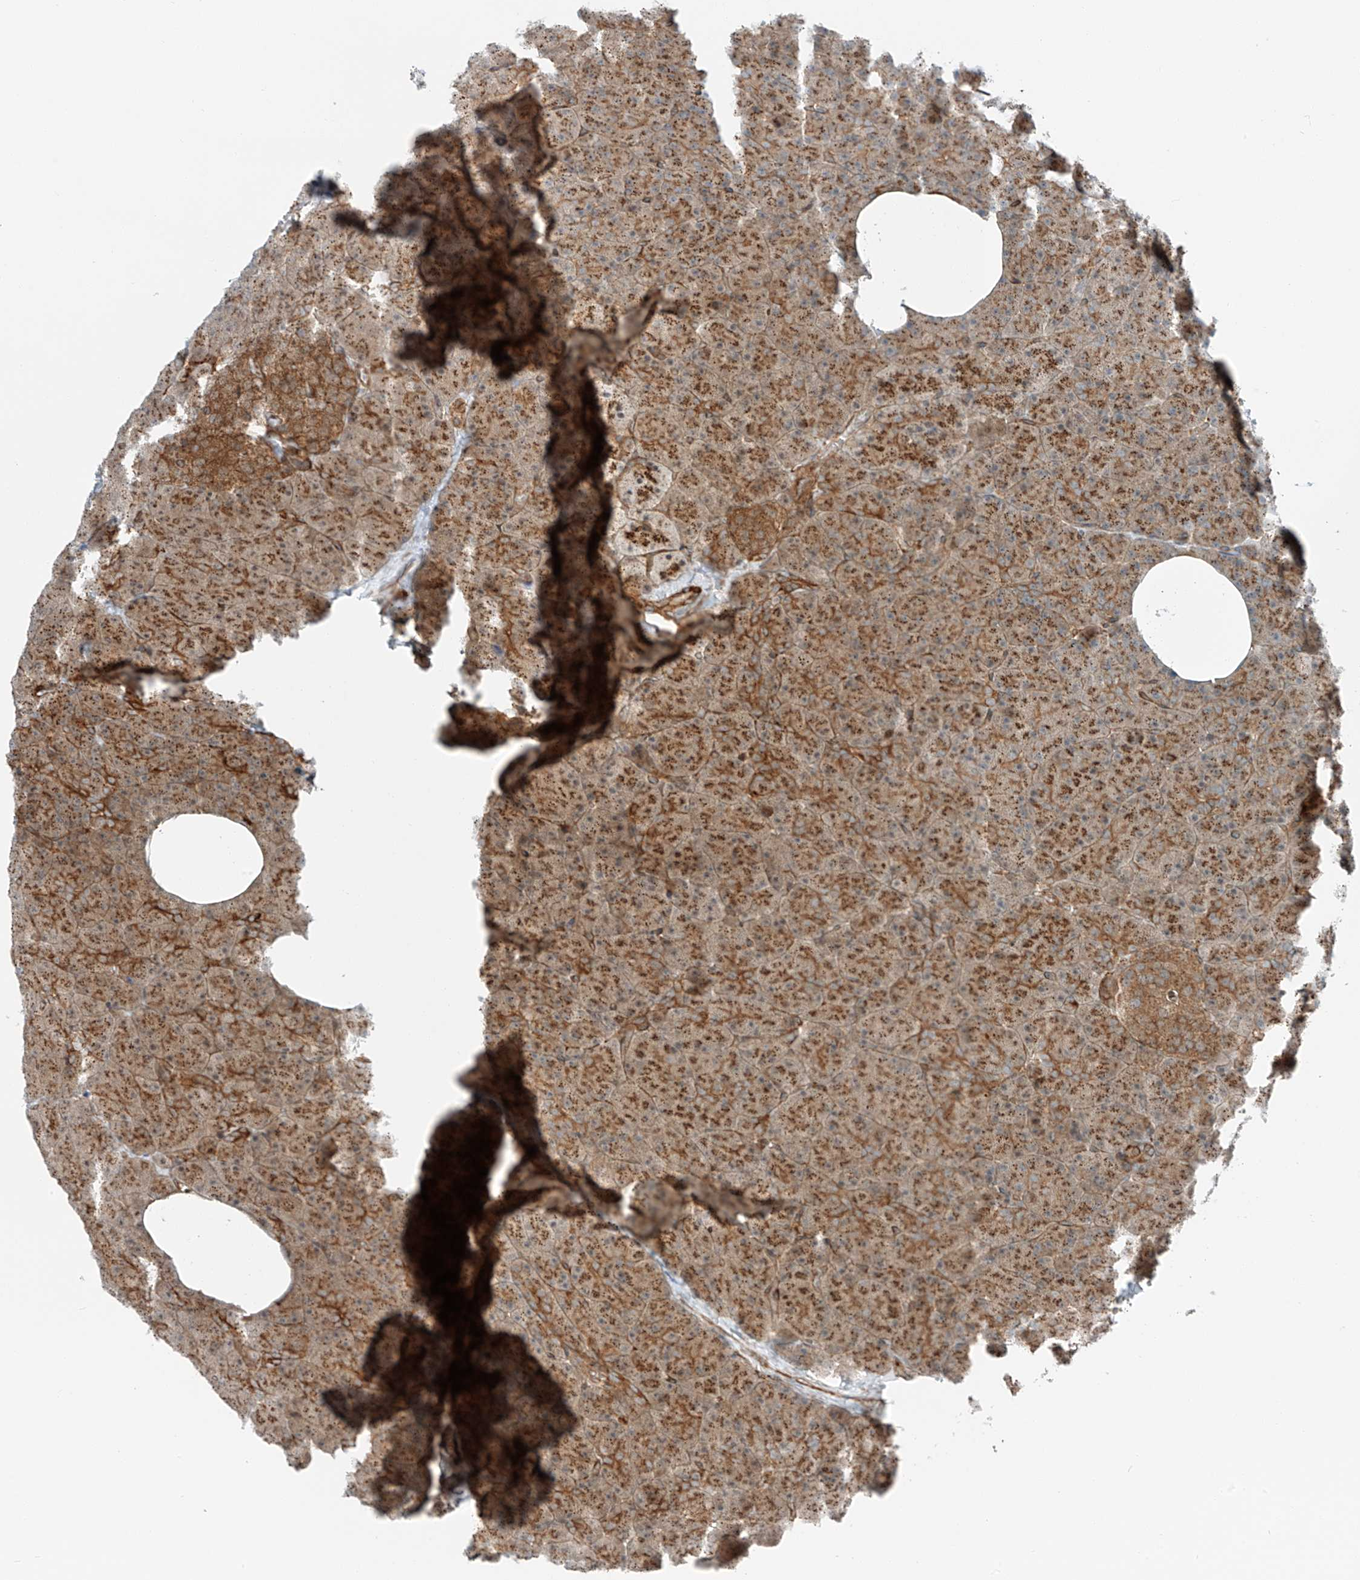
{"staining": {"intensity": "moderate", "quantity": ">75%", "location": "cytoplasmic/membranous"}, "tissue": "pancreas", "cell_type": "Exocrine glandular cells", "image_type": "normal", "snomed": [{"axis": "morphology", "description": "Normal tissue, NOS"}, {"axis": "morphology", "description": "Carcinoid, malignant, NOS"}, {"axis": "topography", "description": "Pancreas"}], "caption": "A high-resolution image shows immunohistochemistry staining of unremarkable pancreas, which exhibits moderate cytoplasmic/membranous expression in approximately >75% of exocrine glandular cells.", "gene": "USP48", "patient": {"sex": "female", "age": 35}}